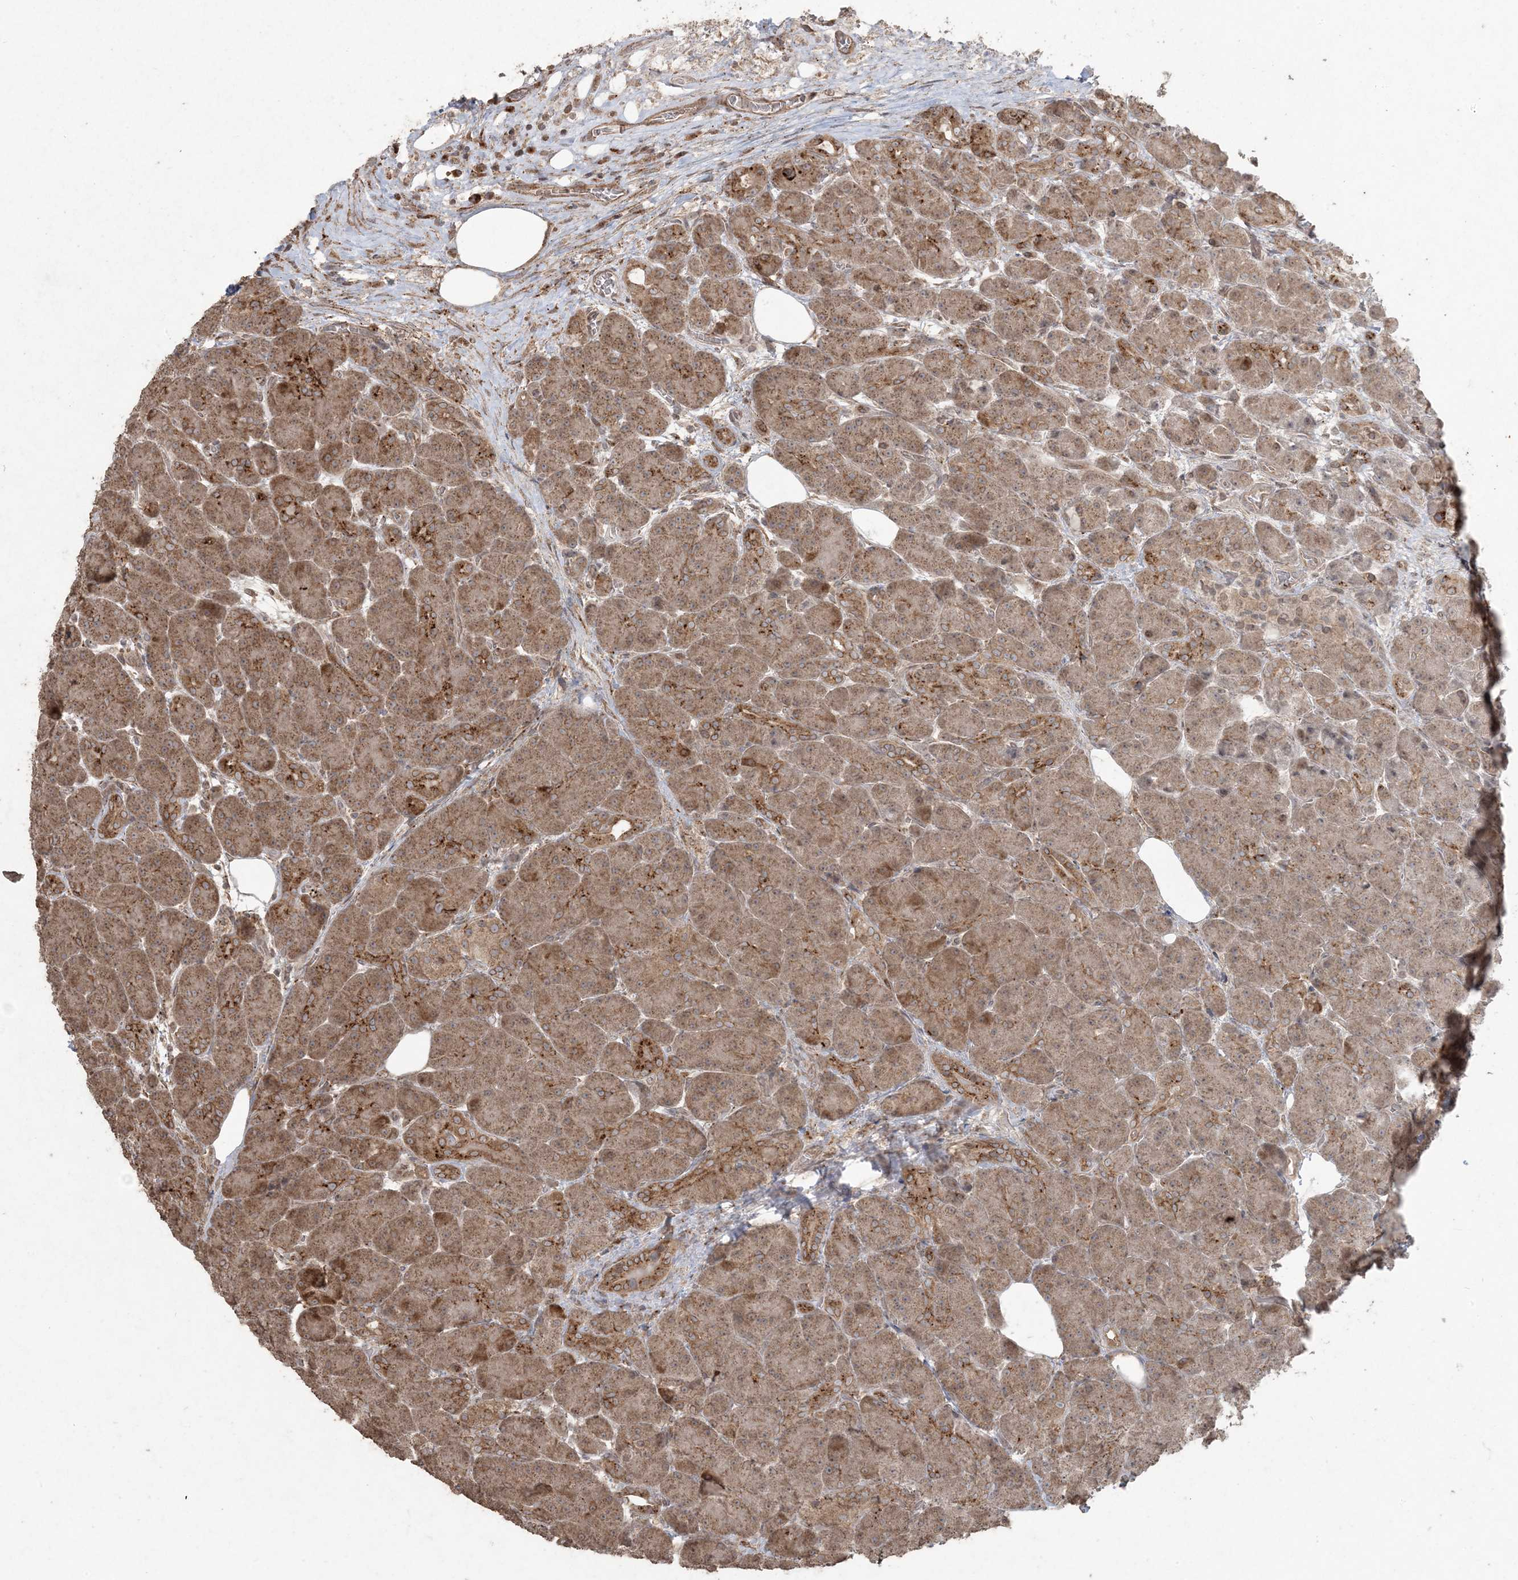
{"staining": {"intensity": "moderate", "quantity": ">75%", "location": "cytoplasmic/membranous"}, "tissue": "pancreas", "cell_type": "Exocrine glandular cells", "image_type": "normal", "snomed": [{"axis": "morphology", "description": "Normal tissue, NOS"}, {"axis": "topography", "description": "Pancreas"}], "caption": "The image exhibits a brown stain indicating the presence of a protein in the cytoplasmic/membranous of exocrine glandular cells in pancreas.", "gene": "DDX19B", "patient": {"sex": "male", "age": 63}}